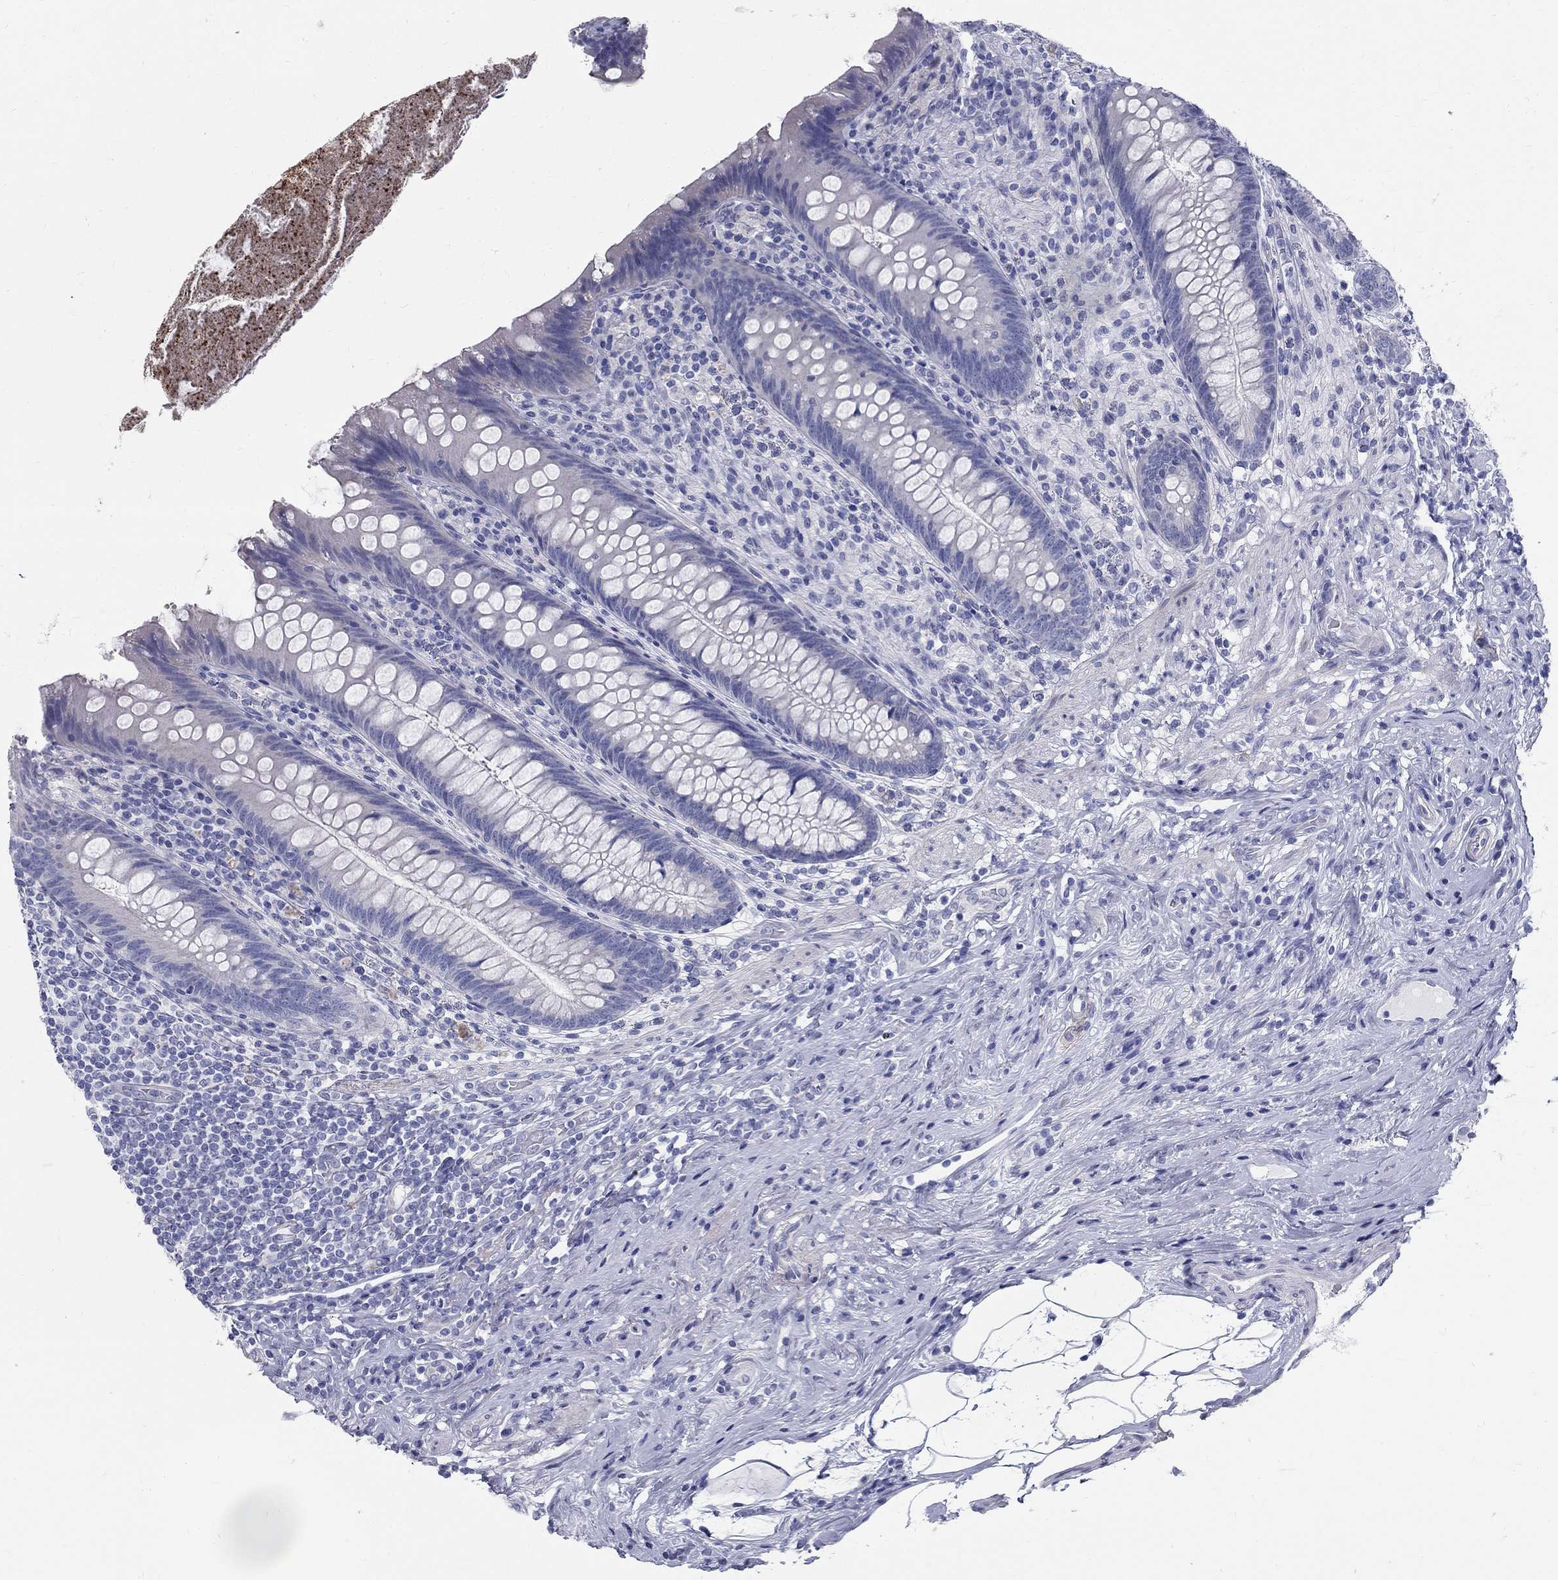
{"staining": {"intensity": "negative", "quantity": "none", "location": "none"}, "tissue": "appendix", "cell_type": "Glandular cells", "image_type": "normal", "snomed": [{"axis": "morphology", "description": "Normal tissue, NOS"}, {"axis": "topography", "description": "Appendix"}], "caption": "Micrograph shows no protein staining in glandular cells of normal appendix. The staining was performed using DAB to visualize the protein expression in brown, while the nuclei were stained in blue with hematoxylin (Magnification: 20x).", "gene": "TGM4", "patient": {"sex": "male", "age": 47}}